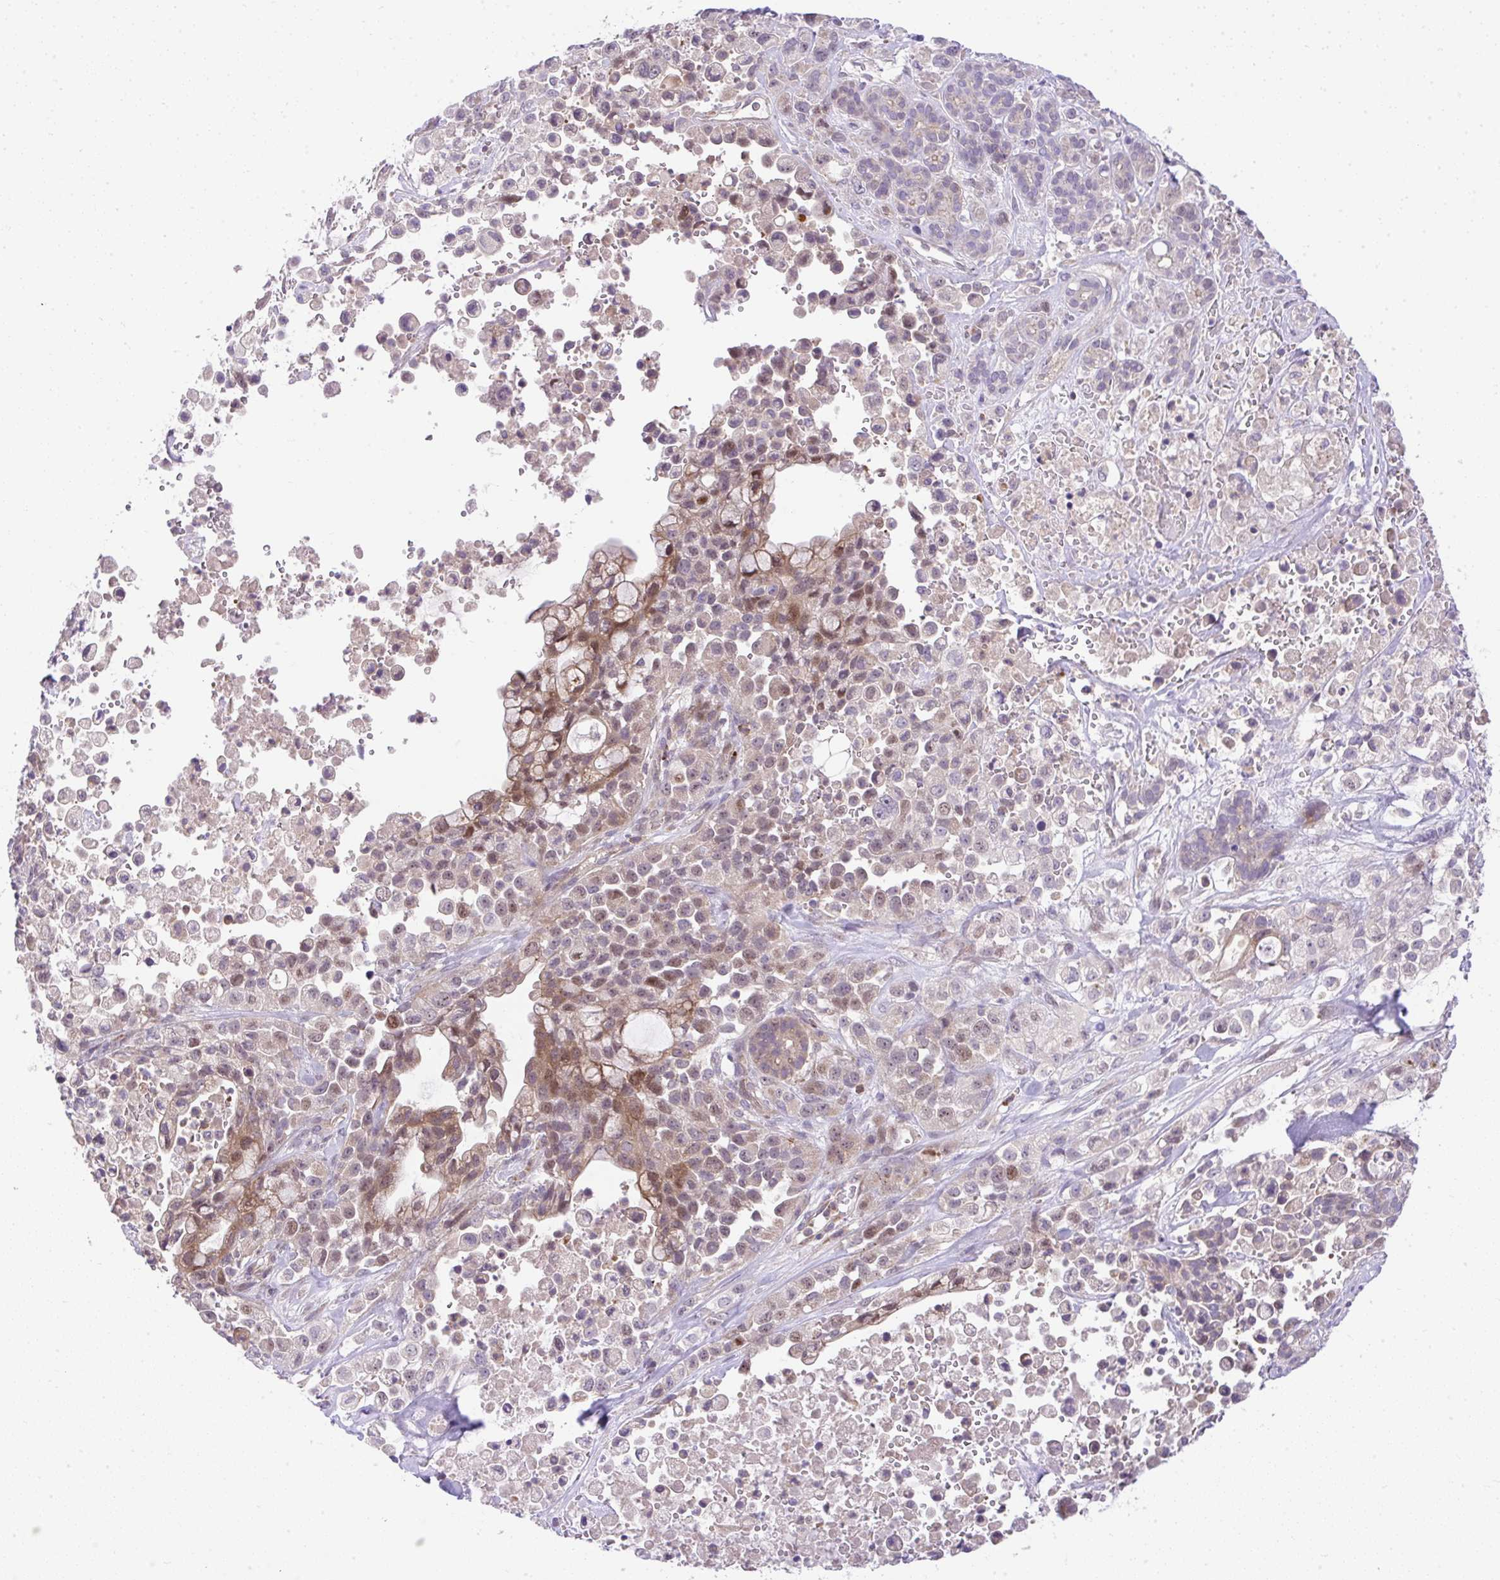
{"staining": {"intensity": "moderate", "quantity": "<25%", "location": "cytoplasmic/membranous,nuclear"}, "tissue": "pancreatic cancer", "cell_type": "Tumor cells", "image_type": "cancer", "snomed": [{"axis": "morphology", "description": "Adenocarcinoma, NOS"}, {"axis": "topography", "description": "Pancreas"}], "caption": "Immunohistochemical staining of human pancreatic adenocarcinoma exhibits low levels of moderate cytoplasmic/membranous and nuclear protein staining in about <25% of tumor cells.", "gene": "CHIA", "patient": {"sex": "male", "age": 44}}